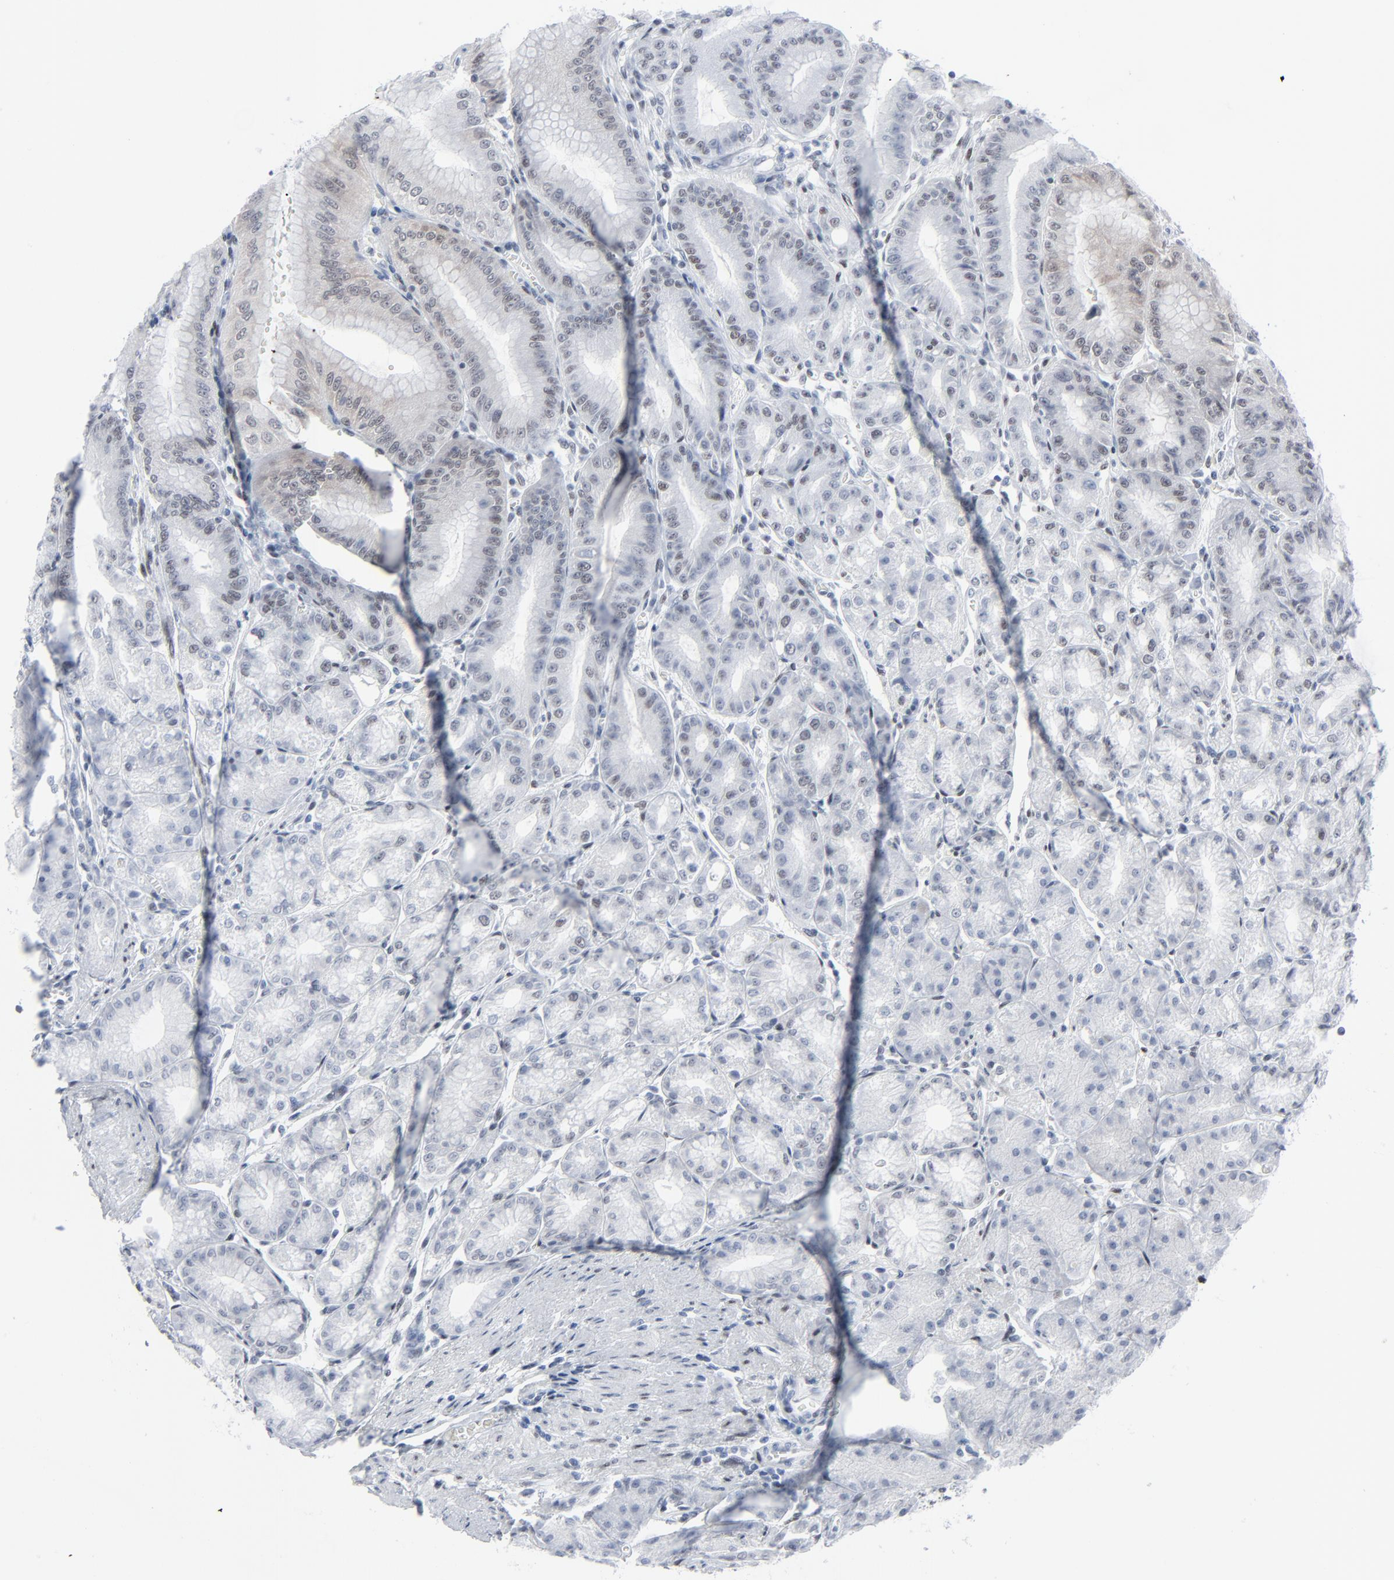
{"staining": {"intensity": "moderate", "quantity": "25%-75%", "location": "nuclear"}, "tissue": "stomach", "cell_type": "Glandular cells", "image_type": "normal", "snomed": [{"axis": "morphology", "description": "Normal tissue, NOS"}, {"axis": "topography", "description": "Stomach, lower"}], "caption": "DAB immunohistochemical staining of benign stomach reveals moderate nuclear protein staining in approximately 25%-75% of glandular cells.", "gene": "SIRT1", "patient": {"sex": "male", "age": 71}}